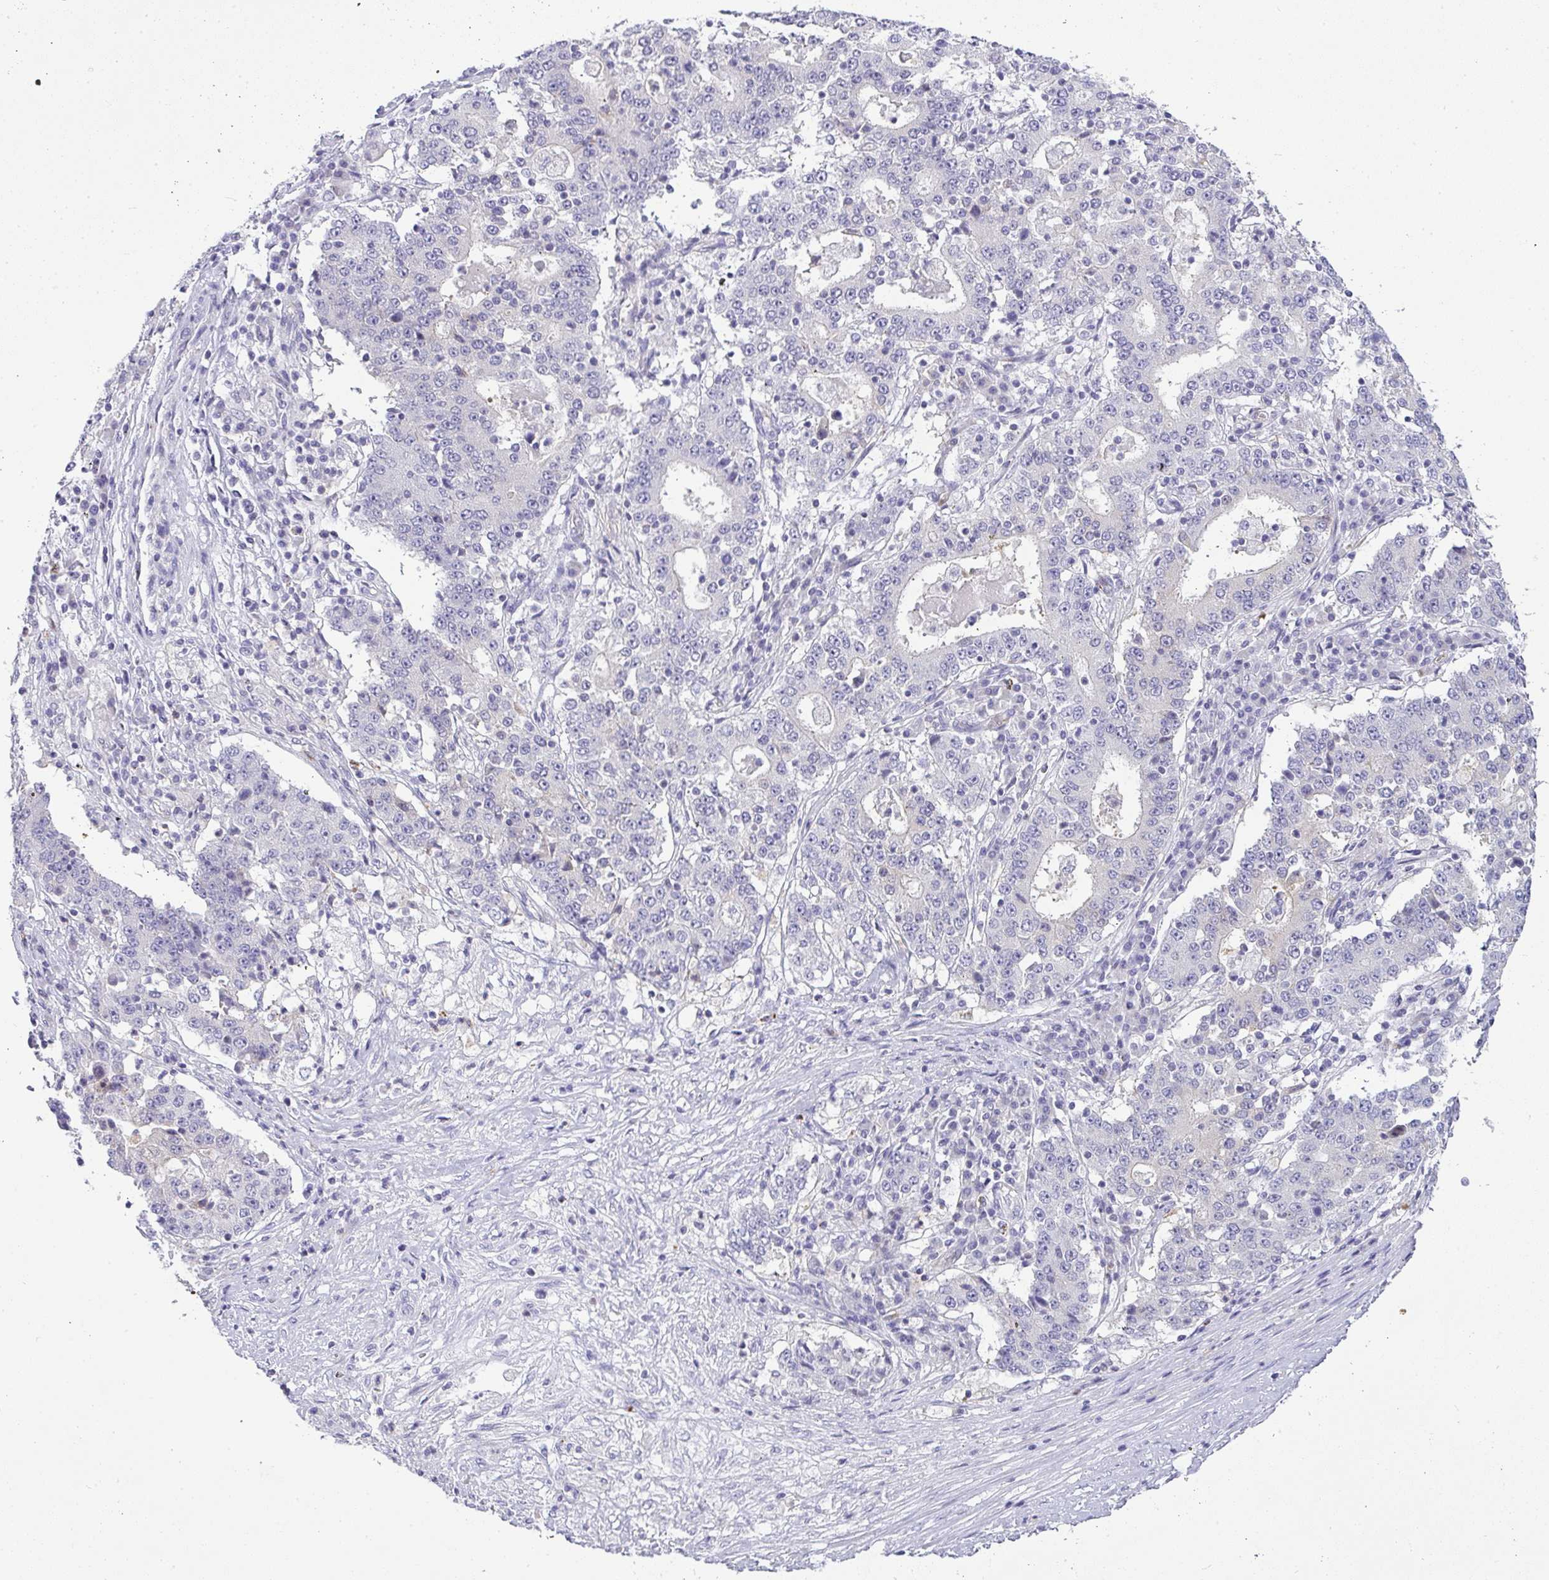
{"staining": {"intensity": "negative", "quantity": "none", "location": "none"}, "tissue": "stomach cancer", "cell_type": "Tumor cells", "image_type": "cancer", "snomed": [{"axis": "morphology", "description": "Adenocarcinoma, NOS"}, {"axis": "topography", "description": "Stomach"}], "caption": "Stomach cancer was stained to show a protein in brown. There is no significant staining in tumor cells.", "gene": "LIPE", "patient": {"sex": "male", "age": 59}}